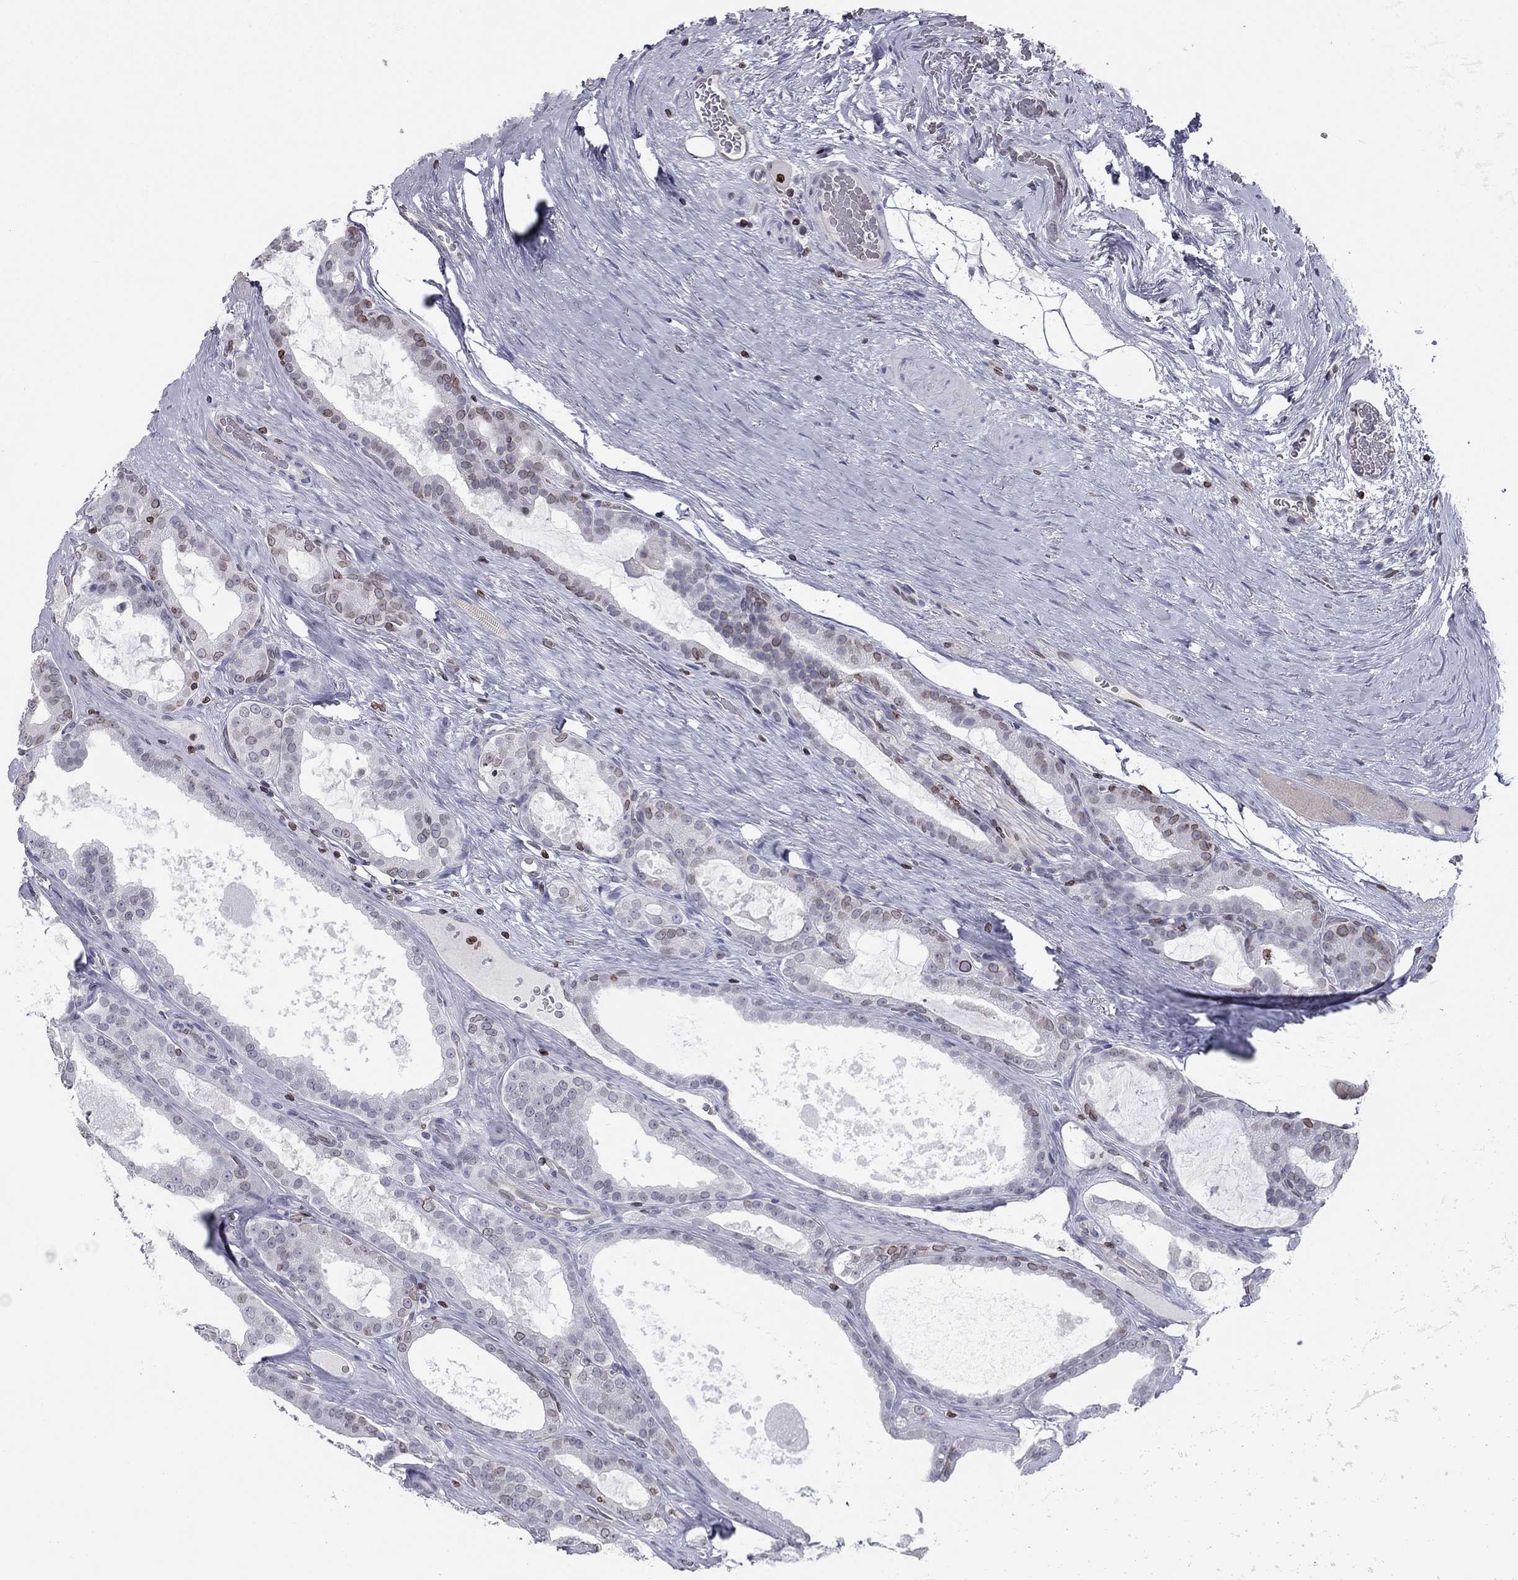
{"staining": {"intensity": "moderate", "quantity": "<25%", "location": "cytoplasmic/membranous,nuclear"}, "tissue": "prostate cancer", "cell_type": "Tumor cells", "image_type": "cancer", "snomed": [{"axis": "morphology", "description": "Adenocarcinoma, NOS"}, {"axis": "topography", "description": "Prostate"}], "caption": "Protein positivity by immunohistochemistry displays moderate cytoplasmic/membranous and nuclear expression in about <25% of tumor cells in prostate cancer (adenocarcinoma).", "gene": "ESPL1", "patient": {"sex": "male", "age": 67}}